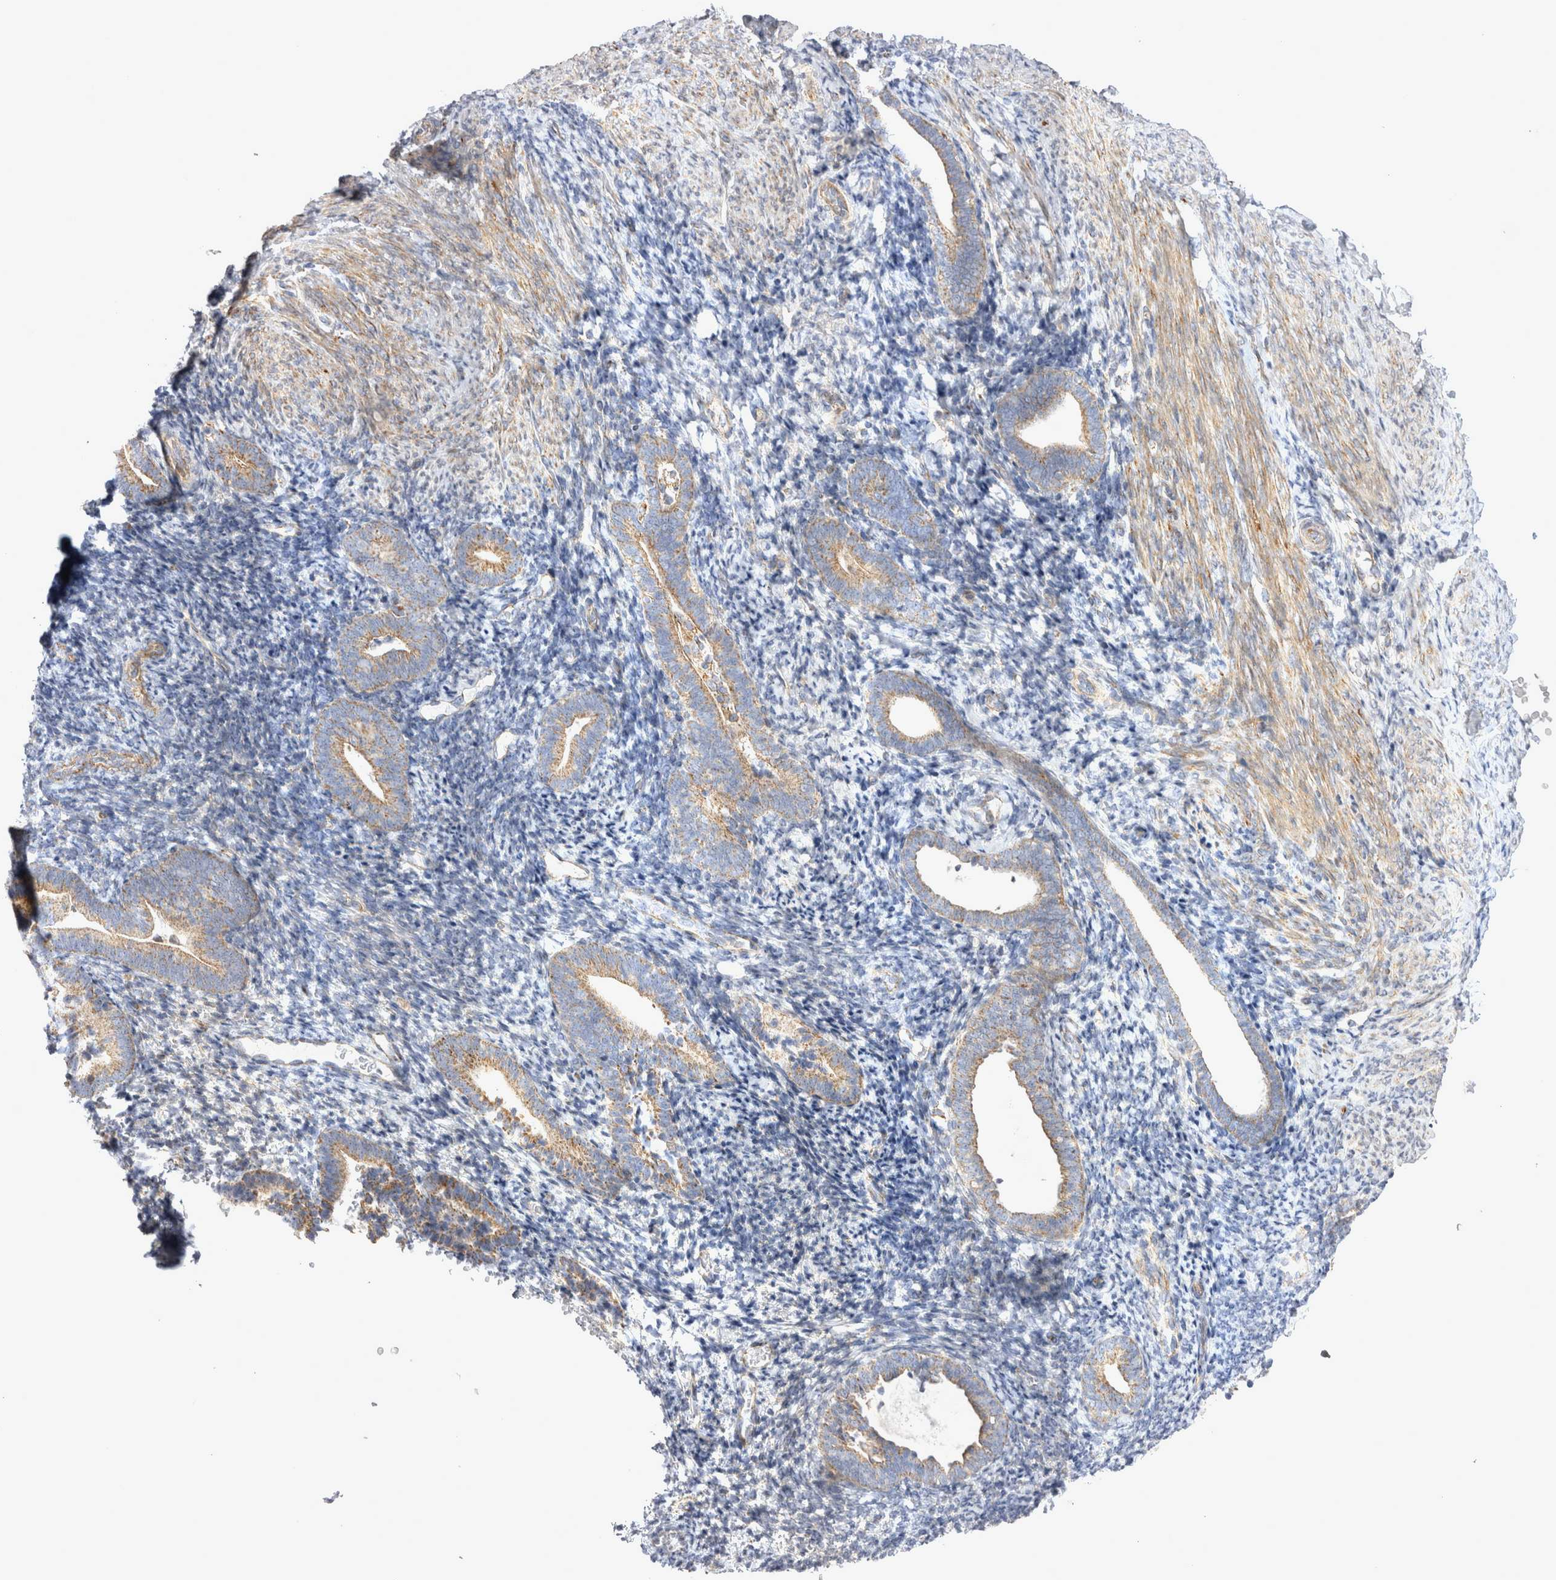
{"staining": {"intensity": "weak", "quantity": "<25%", "location": "cytoplasmic/membranous"}, "tissue": "endometrium", "cell_type": "Cells in endometrial stroma", "image_type": "normal", "snomed": [{"axis": "morphology", "description": "Normal tissue, NOS"}, {"axis": "topography", "description": "Endometrium"}], "caption": "Image shows no significant protein expression in cells in endometrial stroma of benign endometrium. (Brightfield microscopy of DAB immunohistochemistry (IHC) at high magnification).", "gene": "TSPOAP1", "patient": {"sex": "female", "age": 51}}